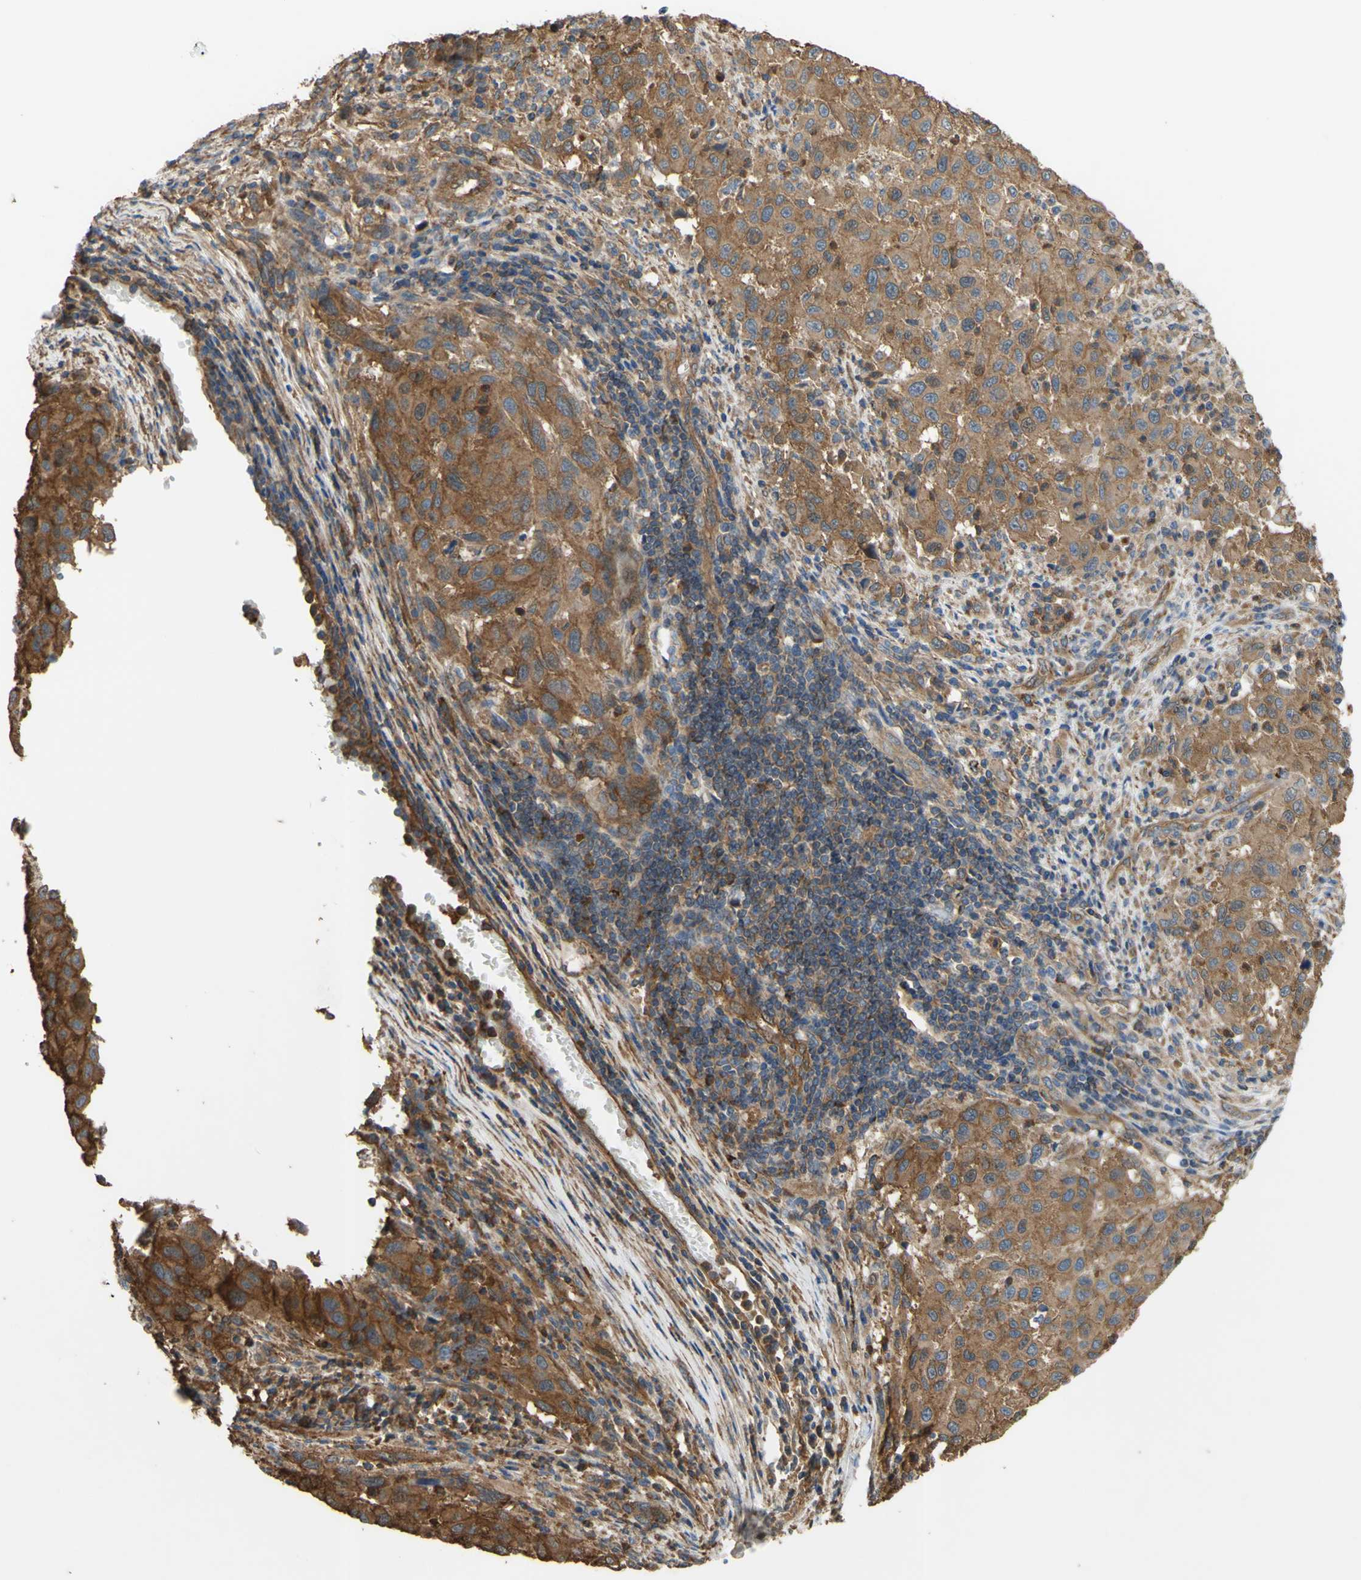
{"staining": {"intensity": "strong", "quantity": ">75%", "location": "cytoplasmic/membranous"}, "tissue": "melanoma", "cell_type": "Tumor cells", "image_type": "cancer", "snomed": [{"axis": "morphology", "description": "Malignant melanoma, Metastatic site"}, {"axis": "topography", "description": "Lymph node"}], "caption": "The micrograph exhibits a brown stain indicating the presence of a protein in the cytoplasmic/membranous of tumor cells in malignant melanoma (metastatic site).", "gene": "CTTN", "patient": {"sex": "male", "age": 61}}